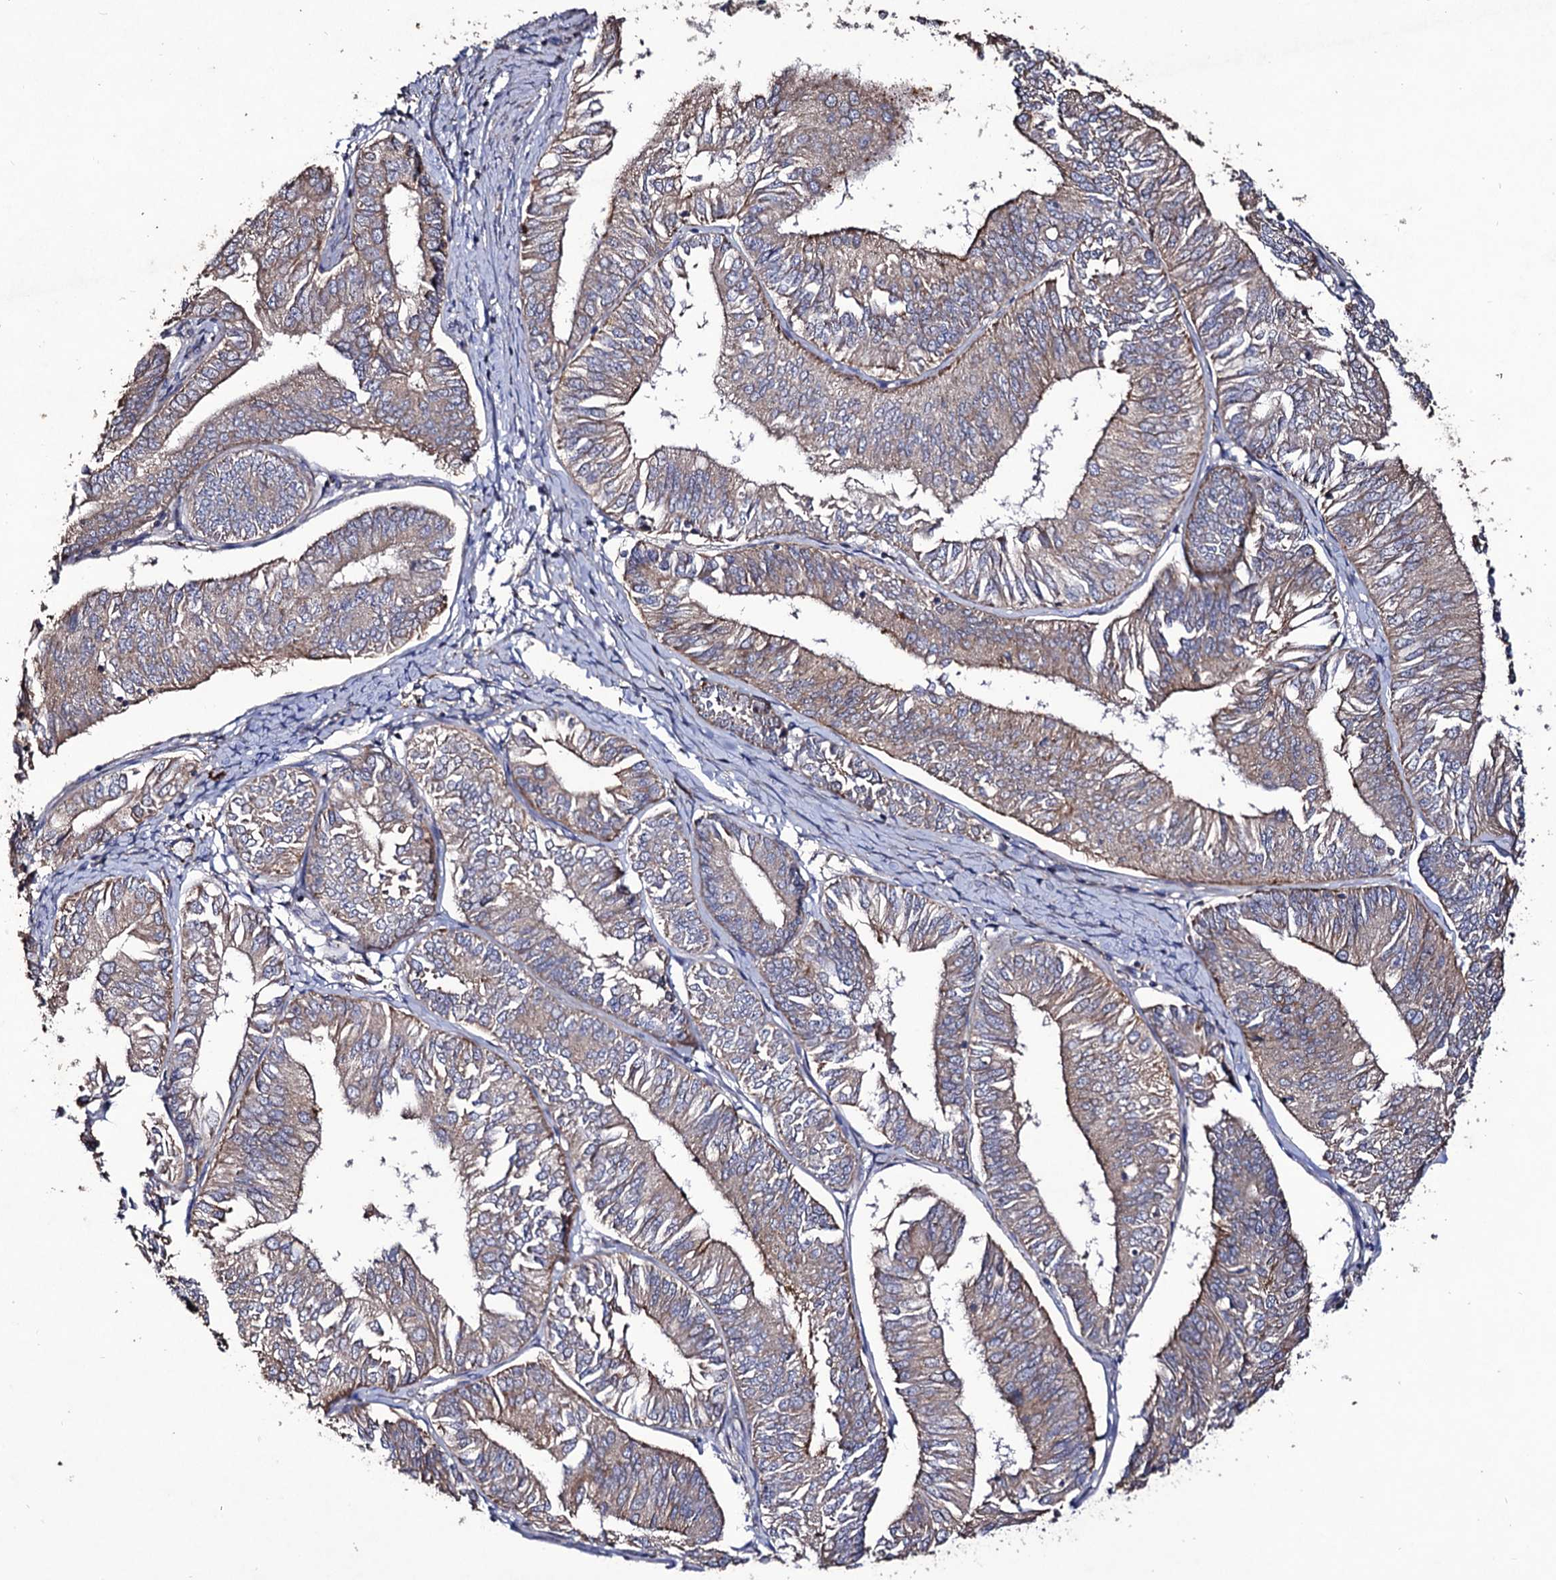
{"staining": {"intensity": "weak", "quantity": "25%-75%", "location": "cytoplasmic/membranous"}, "tissue": "endometrial cancer", "cell_type": "Tumor cells", "image_type": "cancer", "snomed": [{"axis": "morphology", "description": "Adenocarcinoma, NOS"}, {"axis": "topography", "description": "Endometrium"}], "caption": "Tumor cells demonstrate low levels of weak cytoplasmic/membranous expression in about 25%-75% of cells in human endometrial cancer (adenocarcinoma). (Brightfield microscopy of DAB IHC at high magnification).", "gene": "MYO1H", "patient": {"sex": "female", "age": 58}}